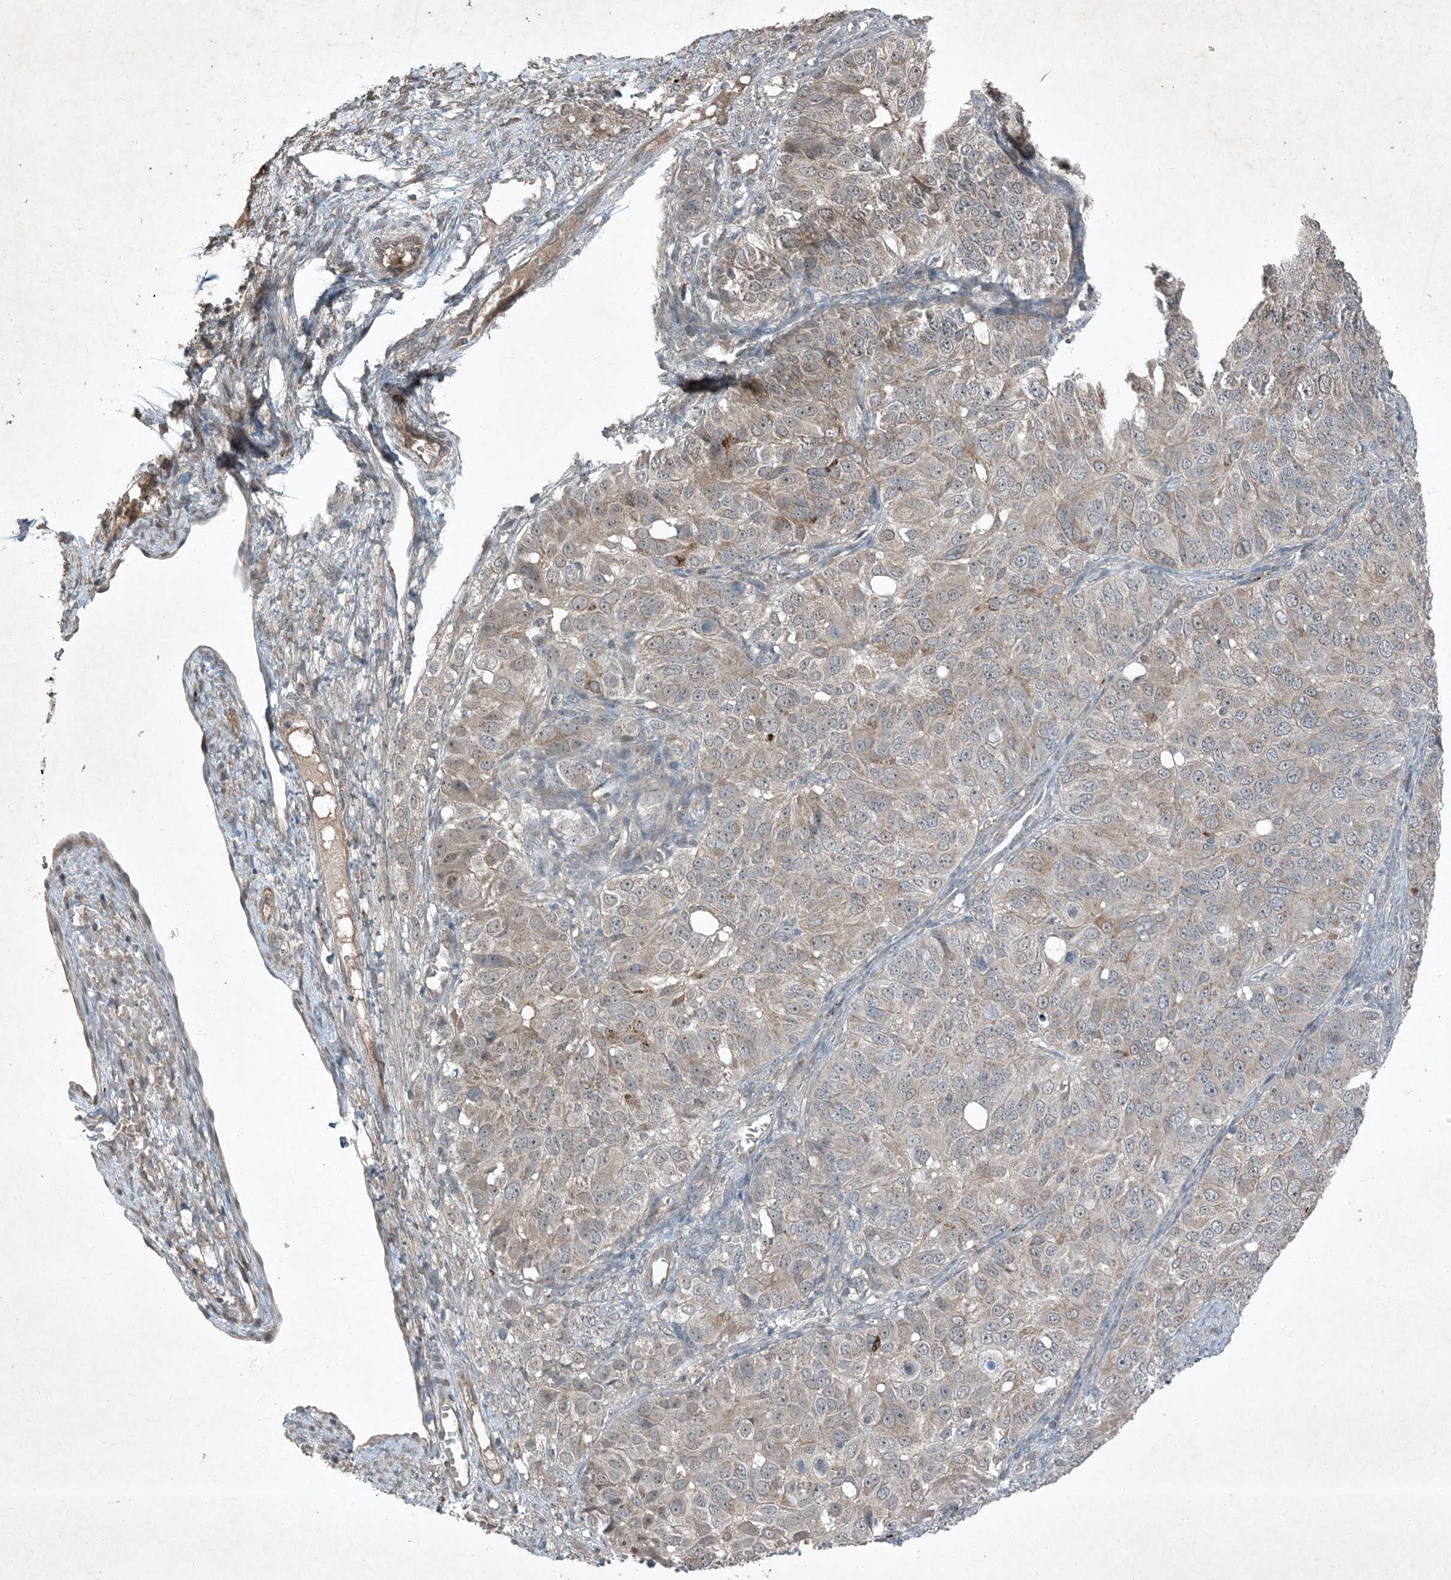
{"staining": {"intensity": "weak", "quantity": "<25%", "location": "cytoplasmic/membranous"}, "tissue": "ovarian cancer", "cell_type": "Tumor cells", "image_type": "cancer", "snomed": [{"axis": "morphology", "description": "Carcinoma, endometroid"}, {"axis": "topography", "description": "Ovary"}], "caption": "DAB immunohistochemical staining of ovarian endometroid carcinoma displays no significant positivity in tumor cells.", "gene": "MDN1", "patient": {"sex": "female", "age": 51}}